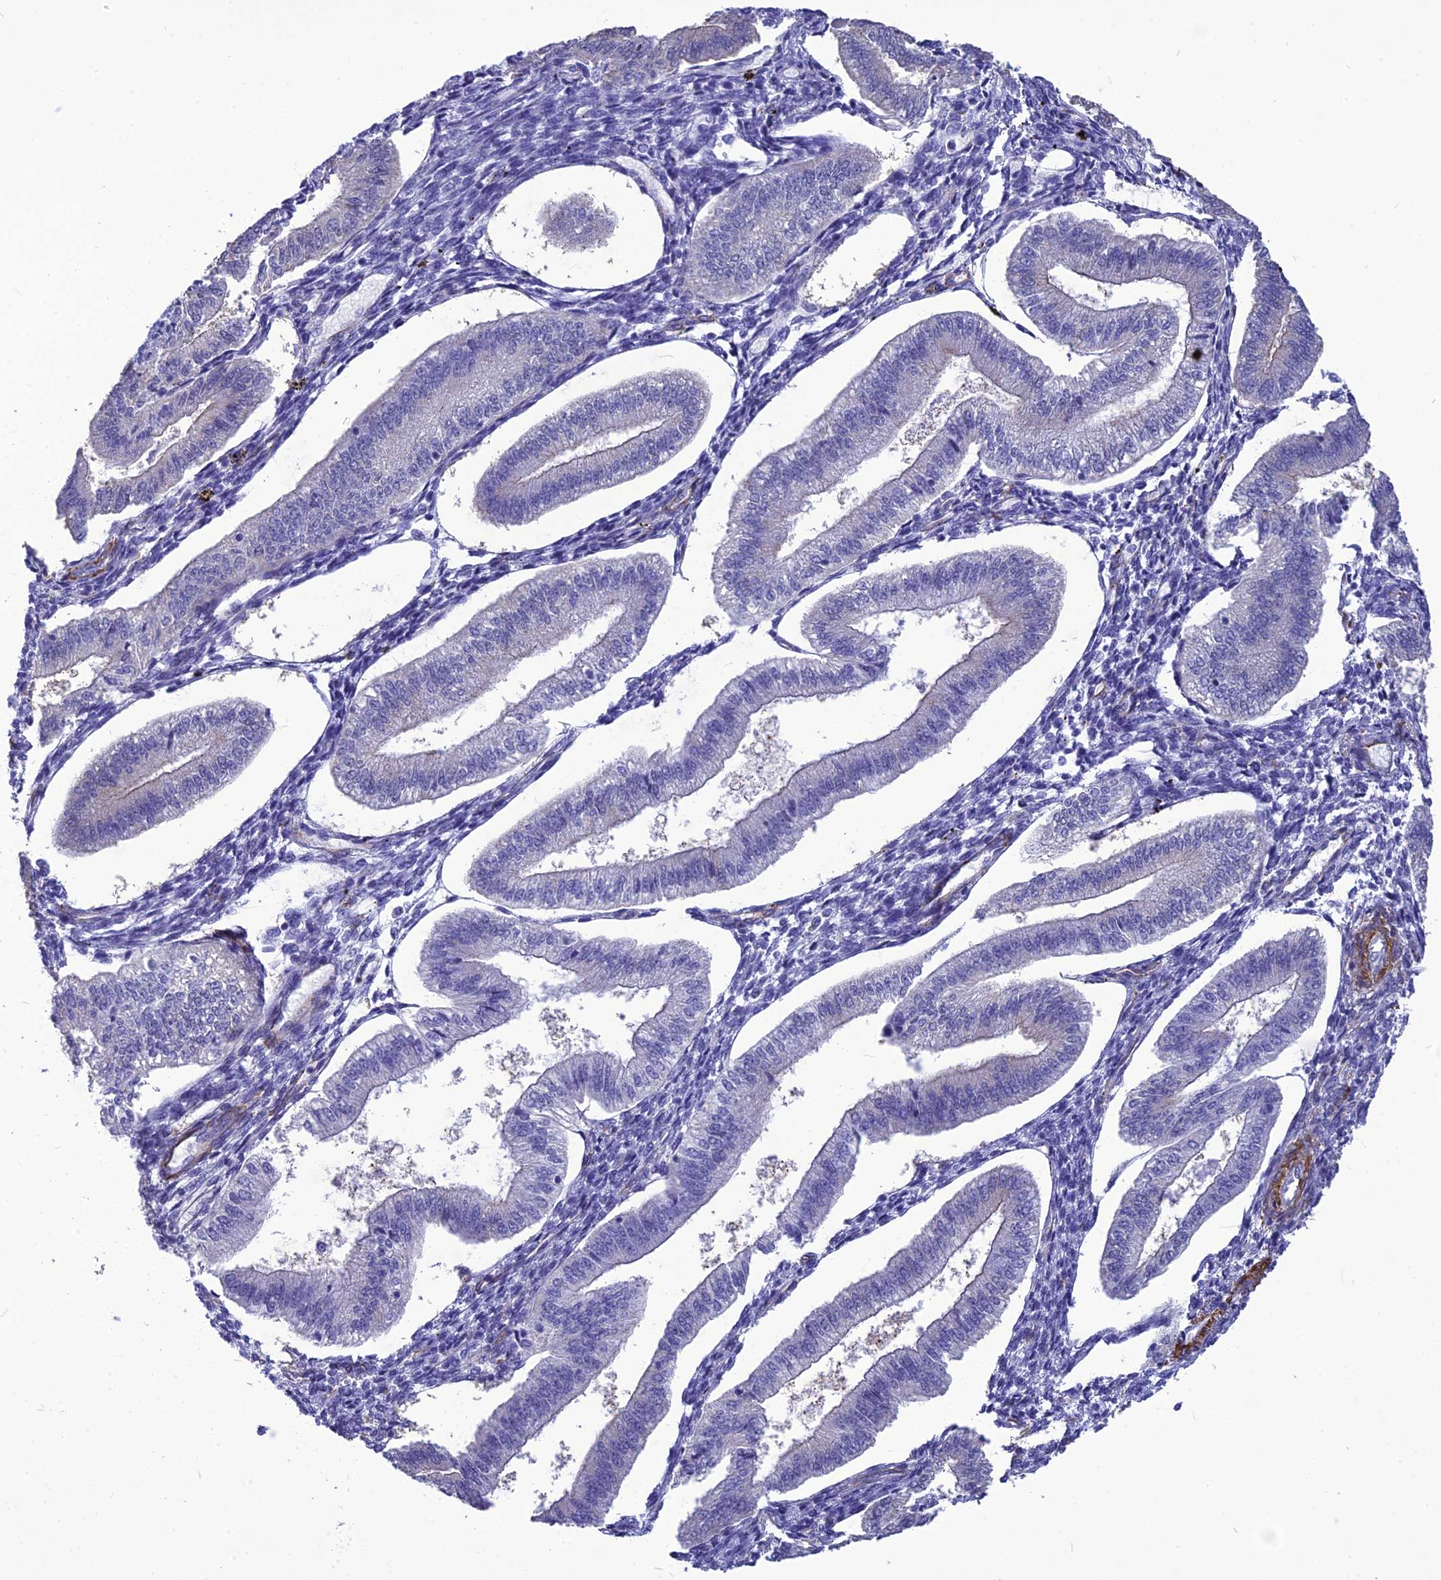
{"staining": {"intensity": "negative", "quantity": "none", "location": "none"}, "tissue": "endometrium", "cell_type": "Cells in endometrial stroma", "image_type": "normal", "snomed": [{"axis": "morphology", "description": "Normal tissue, NOS"}, {"axis": "topography", "description": "Endometrium"}], "caption": "Image shows no significant protein staining in cells in endometrial stroma of unremarkable endometrium.", "gene": "NKD1", "patient": {"sex": "female", "age": 34}}